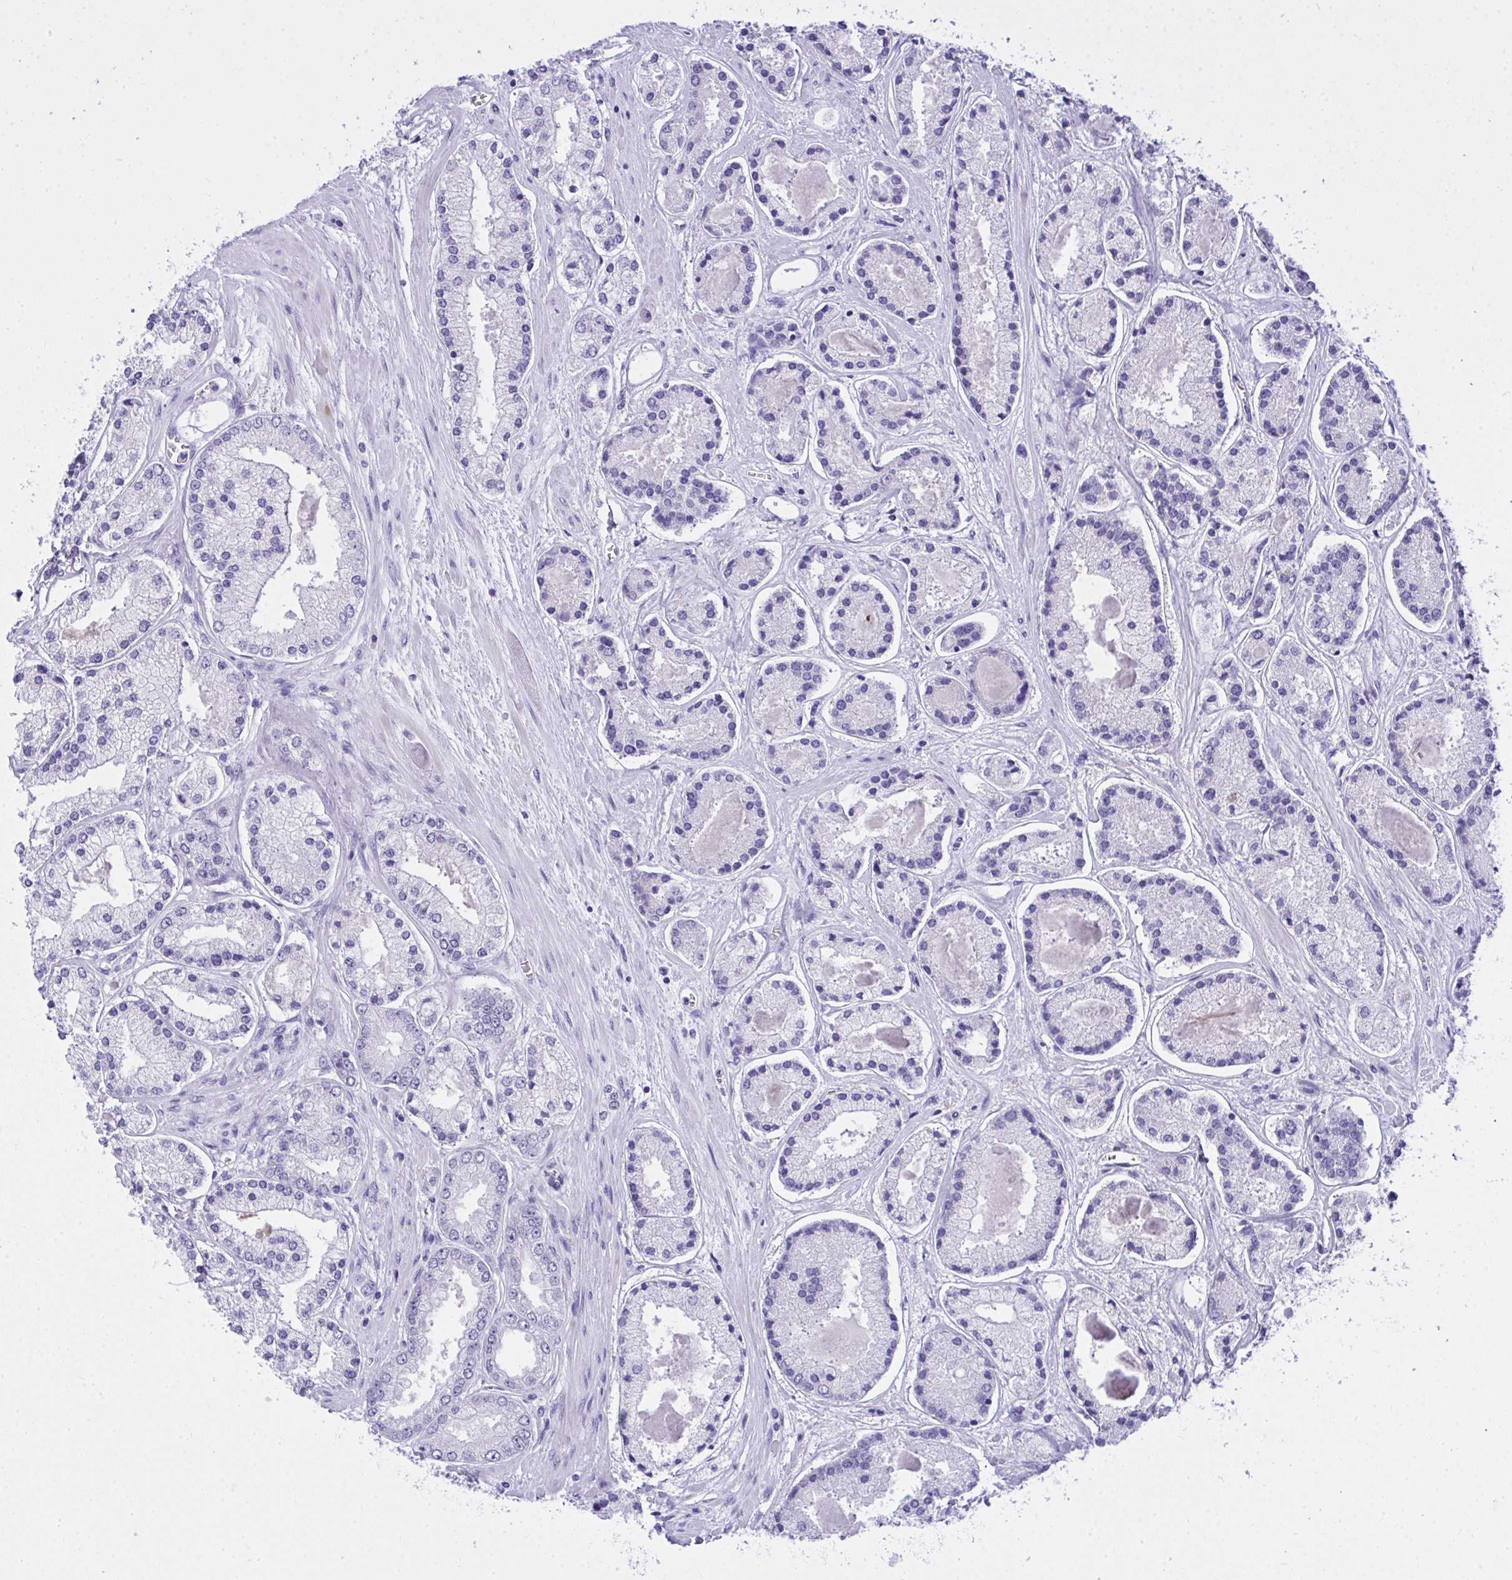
{"staining": {"intensity": "negative", "quantity": "none", "location": "none"}, "tissue": "prostate cancer", "cell_type": "Tumor cells", "image_type": "cancer", "snomed": [{"axis": "morphology", "description": "Adenocarcinoma, High grade"}, {"axis": "topography", "description": "Prostate"}], "caption": "Protein analysis of prostate cancer shows no significant staining in tumor cells. Brightfield microscopy of IHC stained with DAB (brown) and hematoxylin (blue), captured at high magnification.", "gene": "TEAD4", "patient": {"sex": "male", "age": 67}}